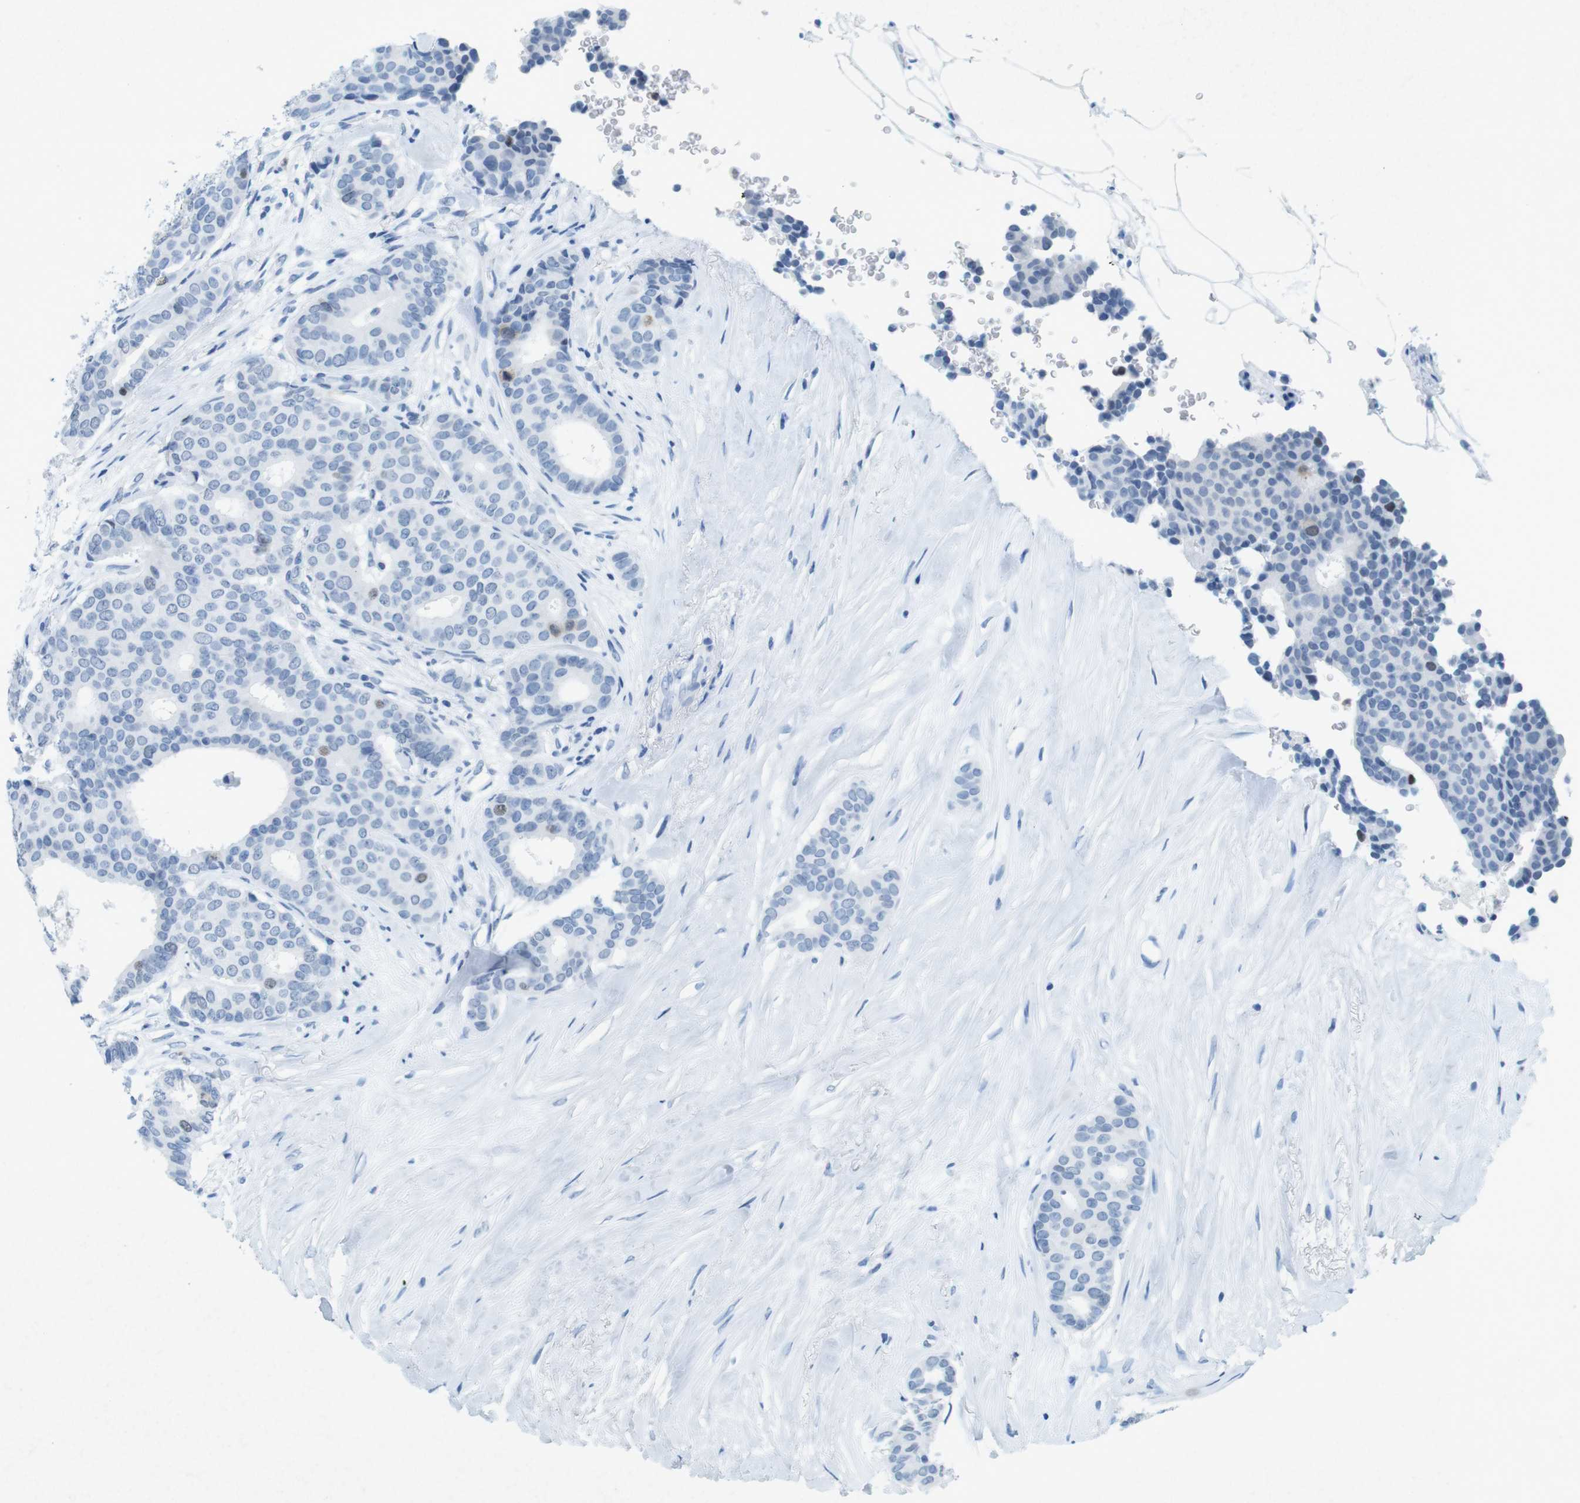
{"staining": {"intensity": "weak", "quantity": "<25%", "location": "nuclear"}, "tissue": "breast cancer", "cell_type": "Tumor cells", "image_type": "cancer", "snomed": [{"axis": "morphology", "description": "Duct carcinoma"}, {"axis": "topography", "description": "Breast"}], "caption": "Breast intraductal carcinoma was stained to show a protein in brown. There is no significant expression in tumor cells.", "gene": "CTAG1B", "patient": {"sex": "female", "age": 75}}